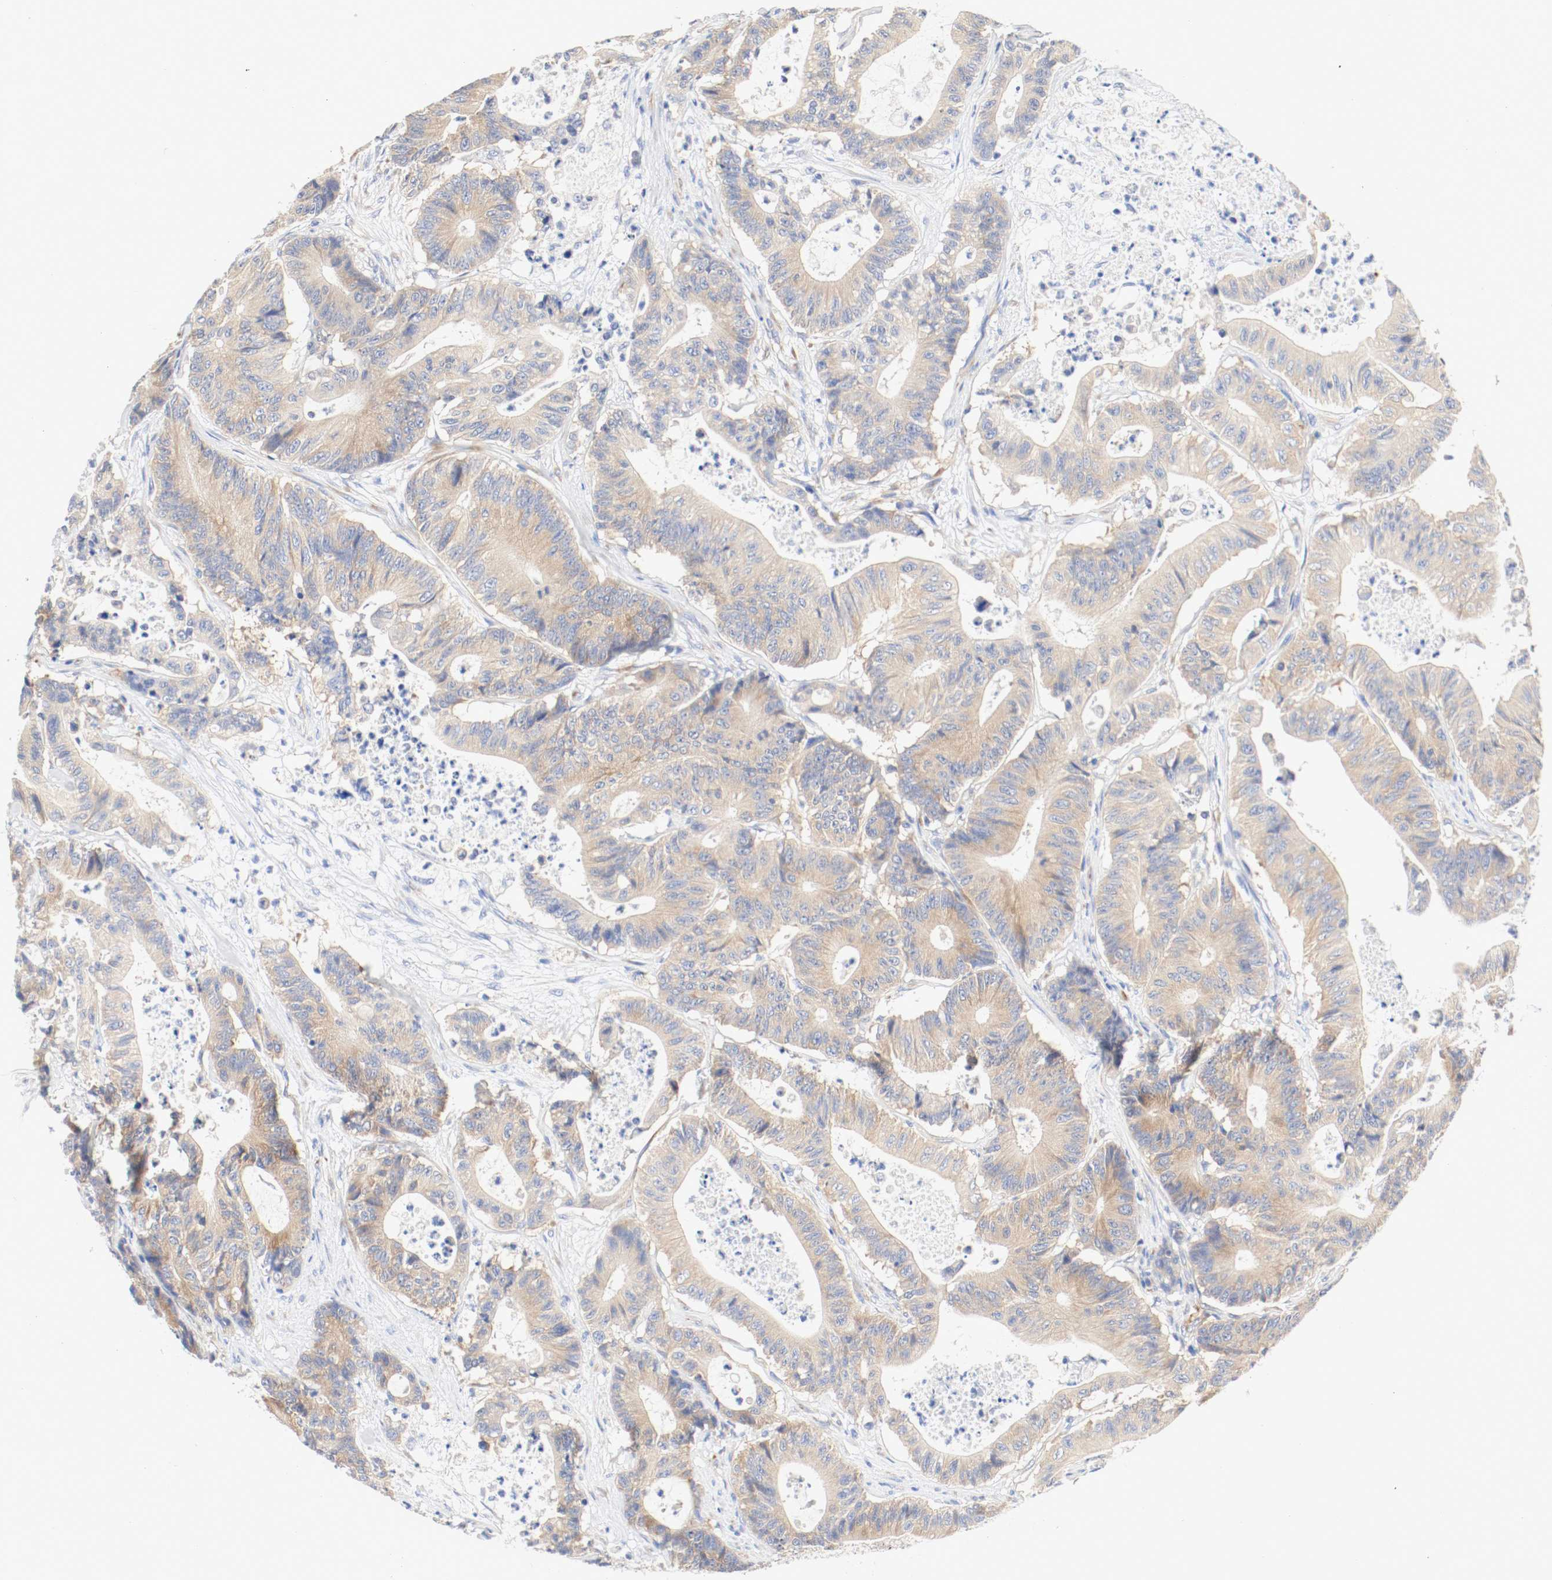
{"staining": {"intensity": "moderate", "quantity": ">75%", "location": "cytoplasmic/membranous"}, "tissue": "colorectal cancer", "cell_type": "Tumor cells", "image_type": "cancer", "snomed": [{"axis": "morphology", "description": "Adenocarcinoma, NOS"}, {"axis": "topography", "description": "Colon"}], "caption": "A histopathology image showing moderate cytoplasmic/membranous expression in approximately >75% of tumor cells in adenocarcinoma (colorectal), as visualized by brown immunohistochemical staining.", "gene": "GIT1", "patient": {"sex": "female", "age": 84}}